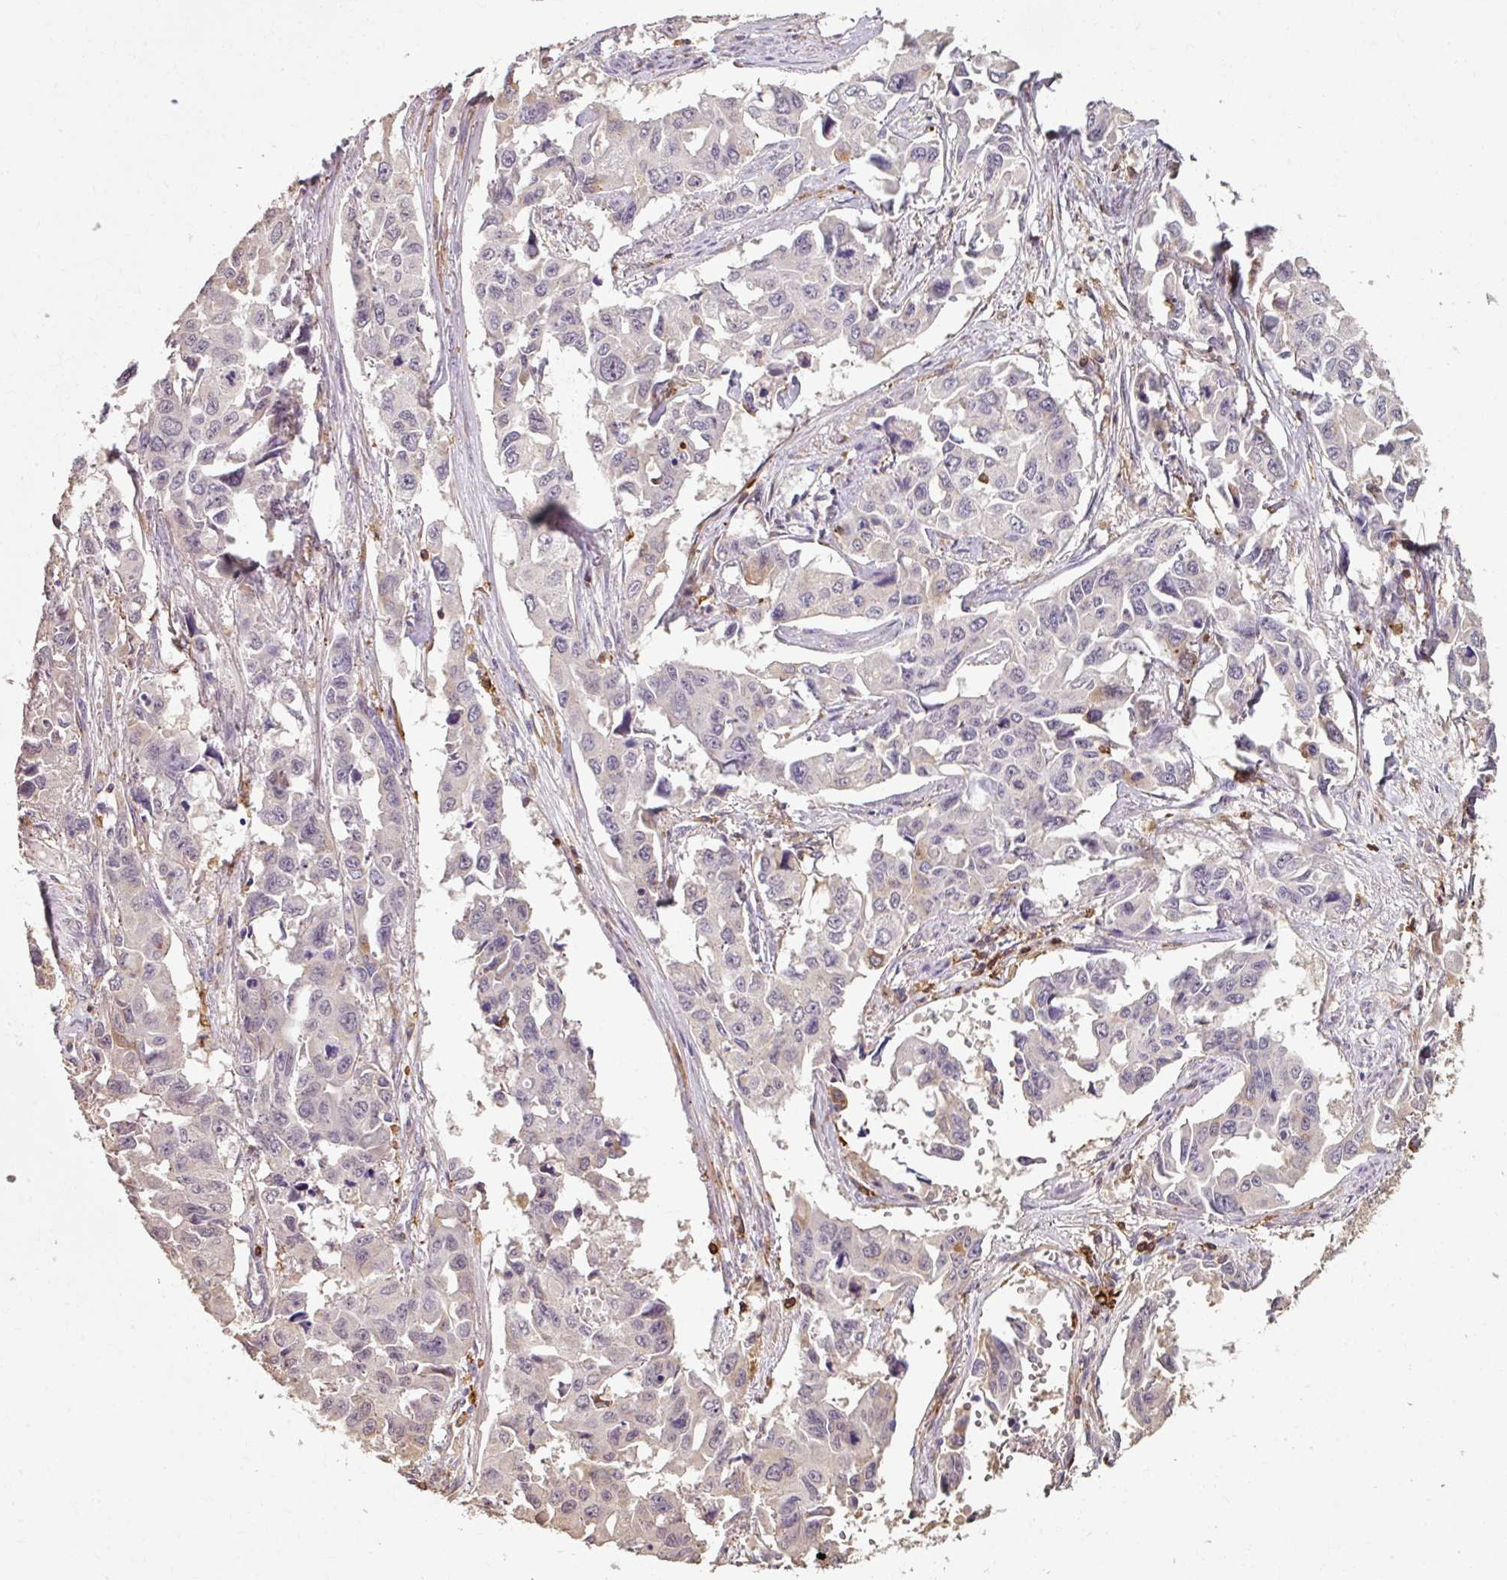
{"staining": {"intensity": "negative", "quantity": "none", "location": "none"}, "tissue": "lung cancer", "cell_type": "Tumor cells", "image_type": "cancer", "snomed": [{"axis": "morphology", "description": "Adenocarcinoma, NOS"}, {"axis": "topography", "description": "Lung"}], "caption": "The histopathology image shows no staining of tumor cells in adenocarcinoma (lung). Brightfield microscopy of IHC stained with DAB (brown) and hematoxylin (blue), captured at high magnification.", "gene": "OLFML2B", "patient": {"sex": "male", "age": 64}}